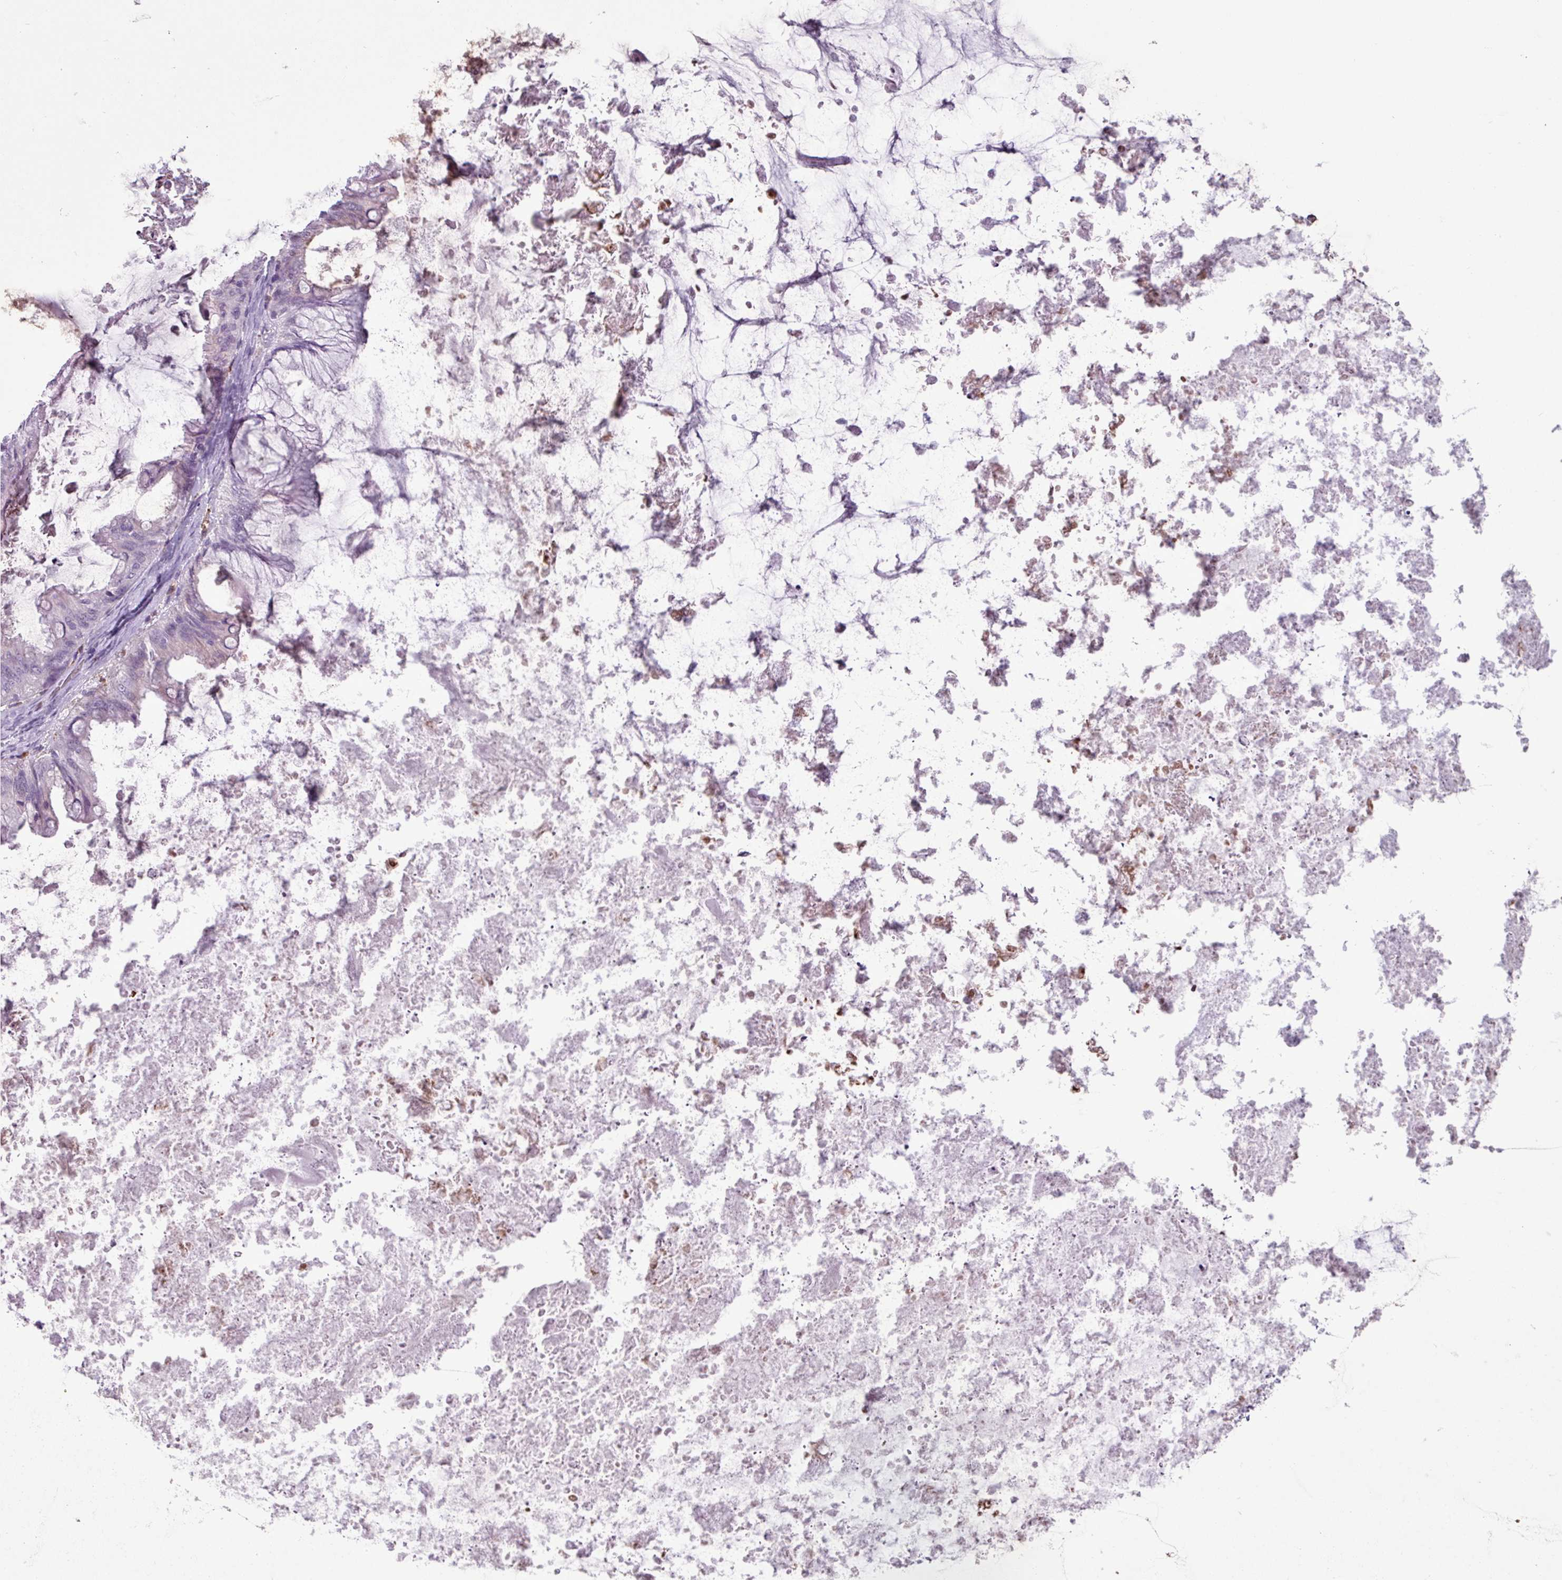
{"staining": {"intensity": "negative", "quantity": "none", "location": "none"}, "tissue": "ovarian cancer", "cell_type": "Tumor cells", "image_type": "cancer", "snomed": [{"axis": "morphology", "description": "Cystadenocarcinoma, mucinous, NOS"}, {"axis": "topography", "description": "Ovary"}], "caption": "Immunohistochemistry (IHC) of mucinous cystadenocarcinoma (ovarian) displays no expression in tumor cells.", "gene": "C9orf24", "patient": {"sex": "female", "age": 35}}